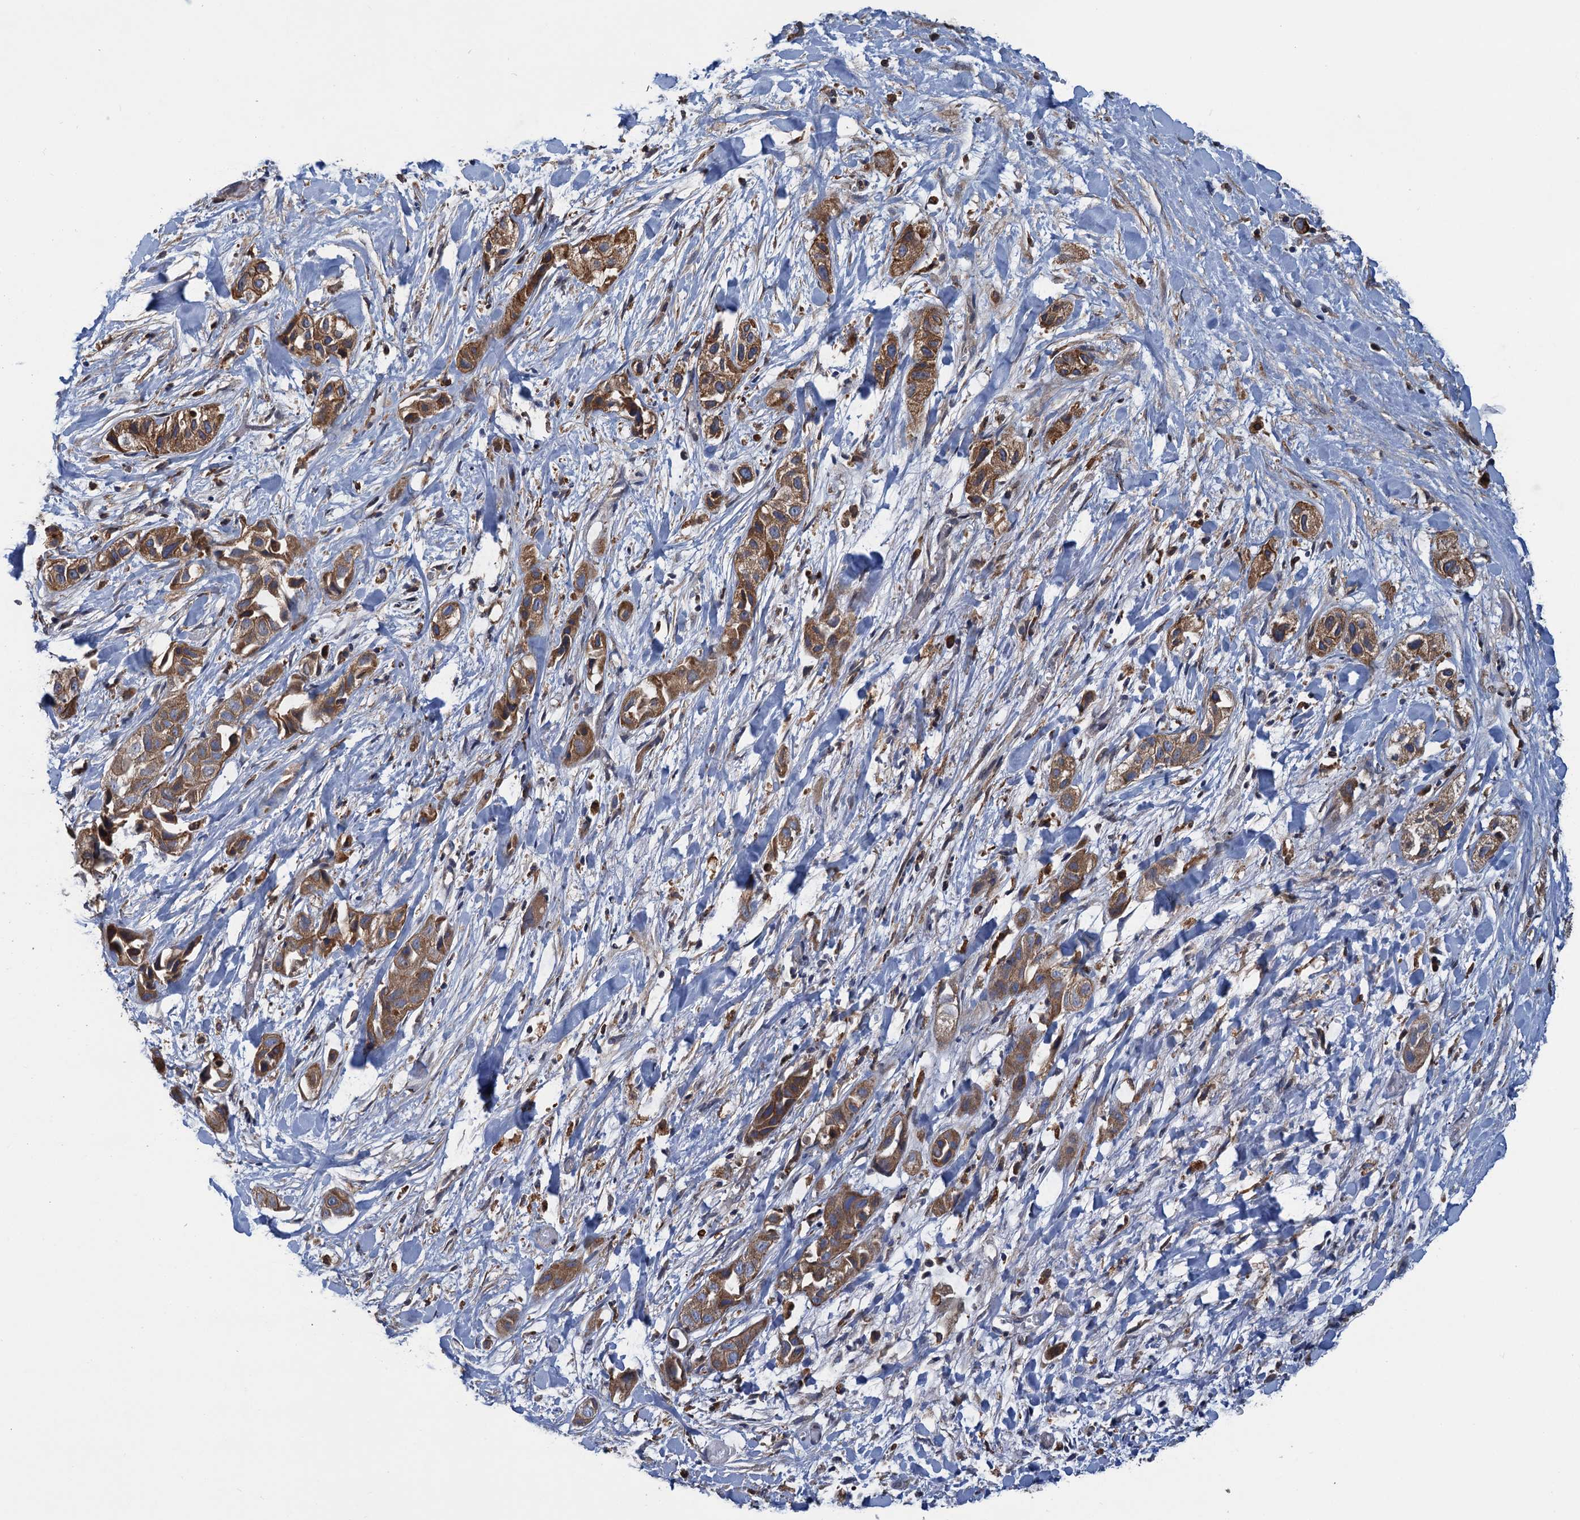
{"staining": {"intensity": "moderate", "quantity": ">75%", "location": "cytoplasmic/membranous"}, "tissue": "liver cancer", "cell_type": "Tumor cells", "image_type": "cancer", "snomed": [{"axis": "morphology", "description": "Cholangiocarcinoma"}, {"axis": "topography", "description": "Liver"}], "caption": "Cholangiocarcinoma (liver) stained for a protein (brown) demonstrates moderate cytoplasmic/membranous positive staining in approximately >75% of tumor cells.", "gene": "ARMC5", "patient": {"sex": "female", "age": 52}}